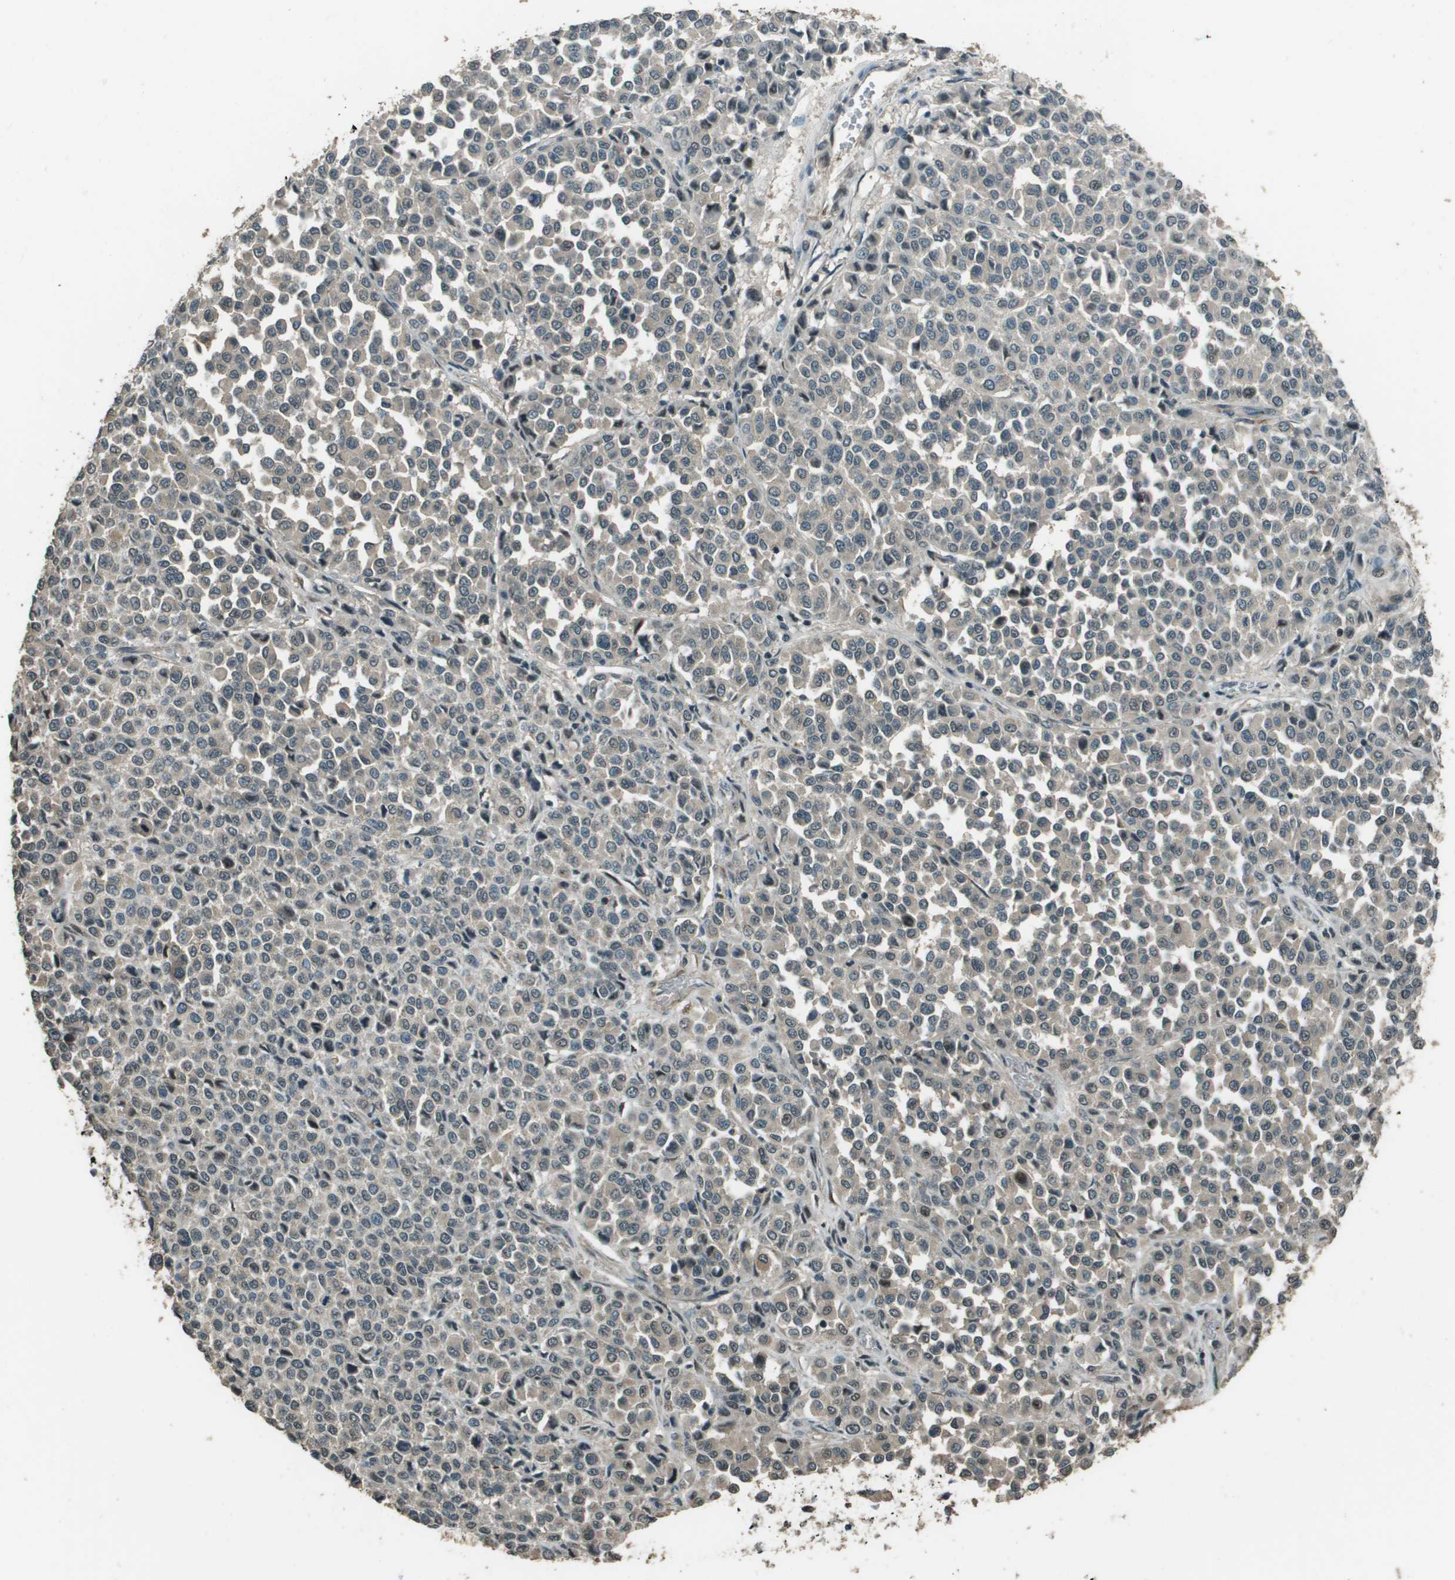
{"staining": {"intensity": "negative", "quantity": "none", "location": "none"}, "tissue": "melanoma", "cell_type": "Tumor cells", "image_type": "cancer", "snomed": [{"axis": "morphology", "description": "Malignant melanoma, Metastatic site"}, {"axis": "topography", "description": "Pancreas"}], "caption": "High power microscopy micrograph of an IHC image of melanoma, revealing no significant positivity in tumor cells.", "gene": "SDC3", "patient": {"sex": "female", "age": 30}}